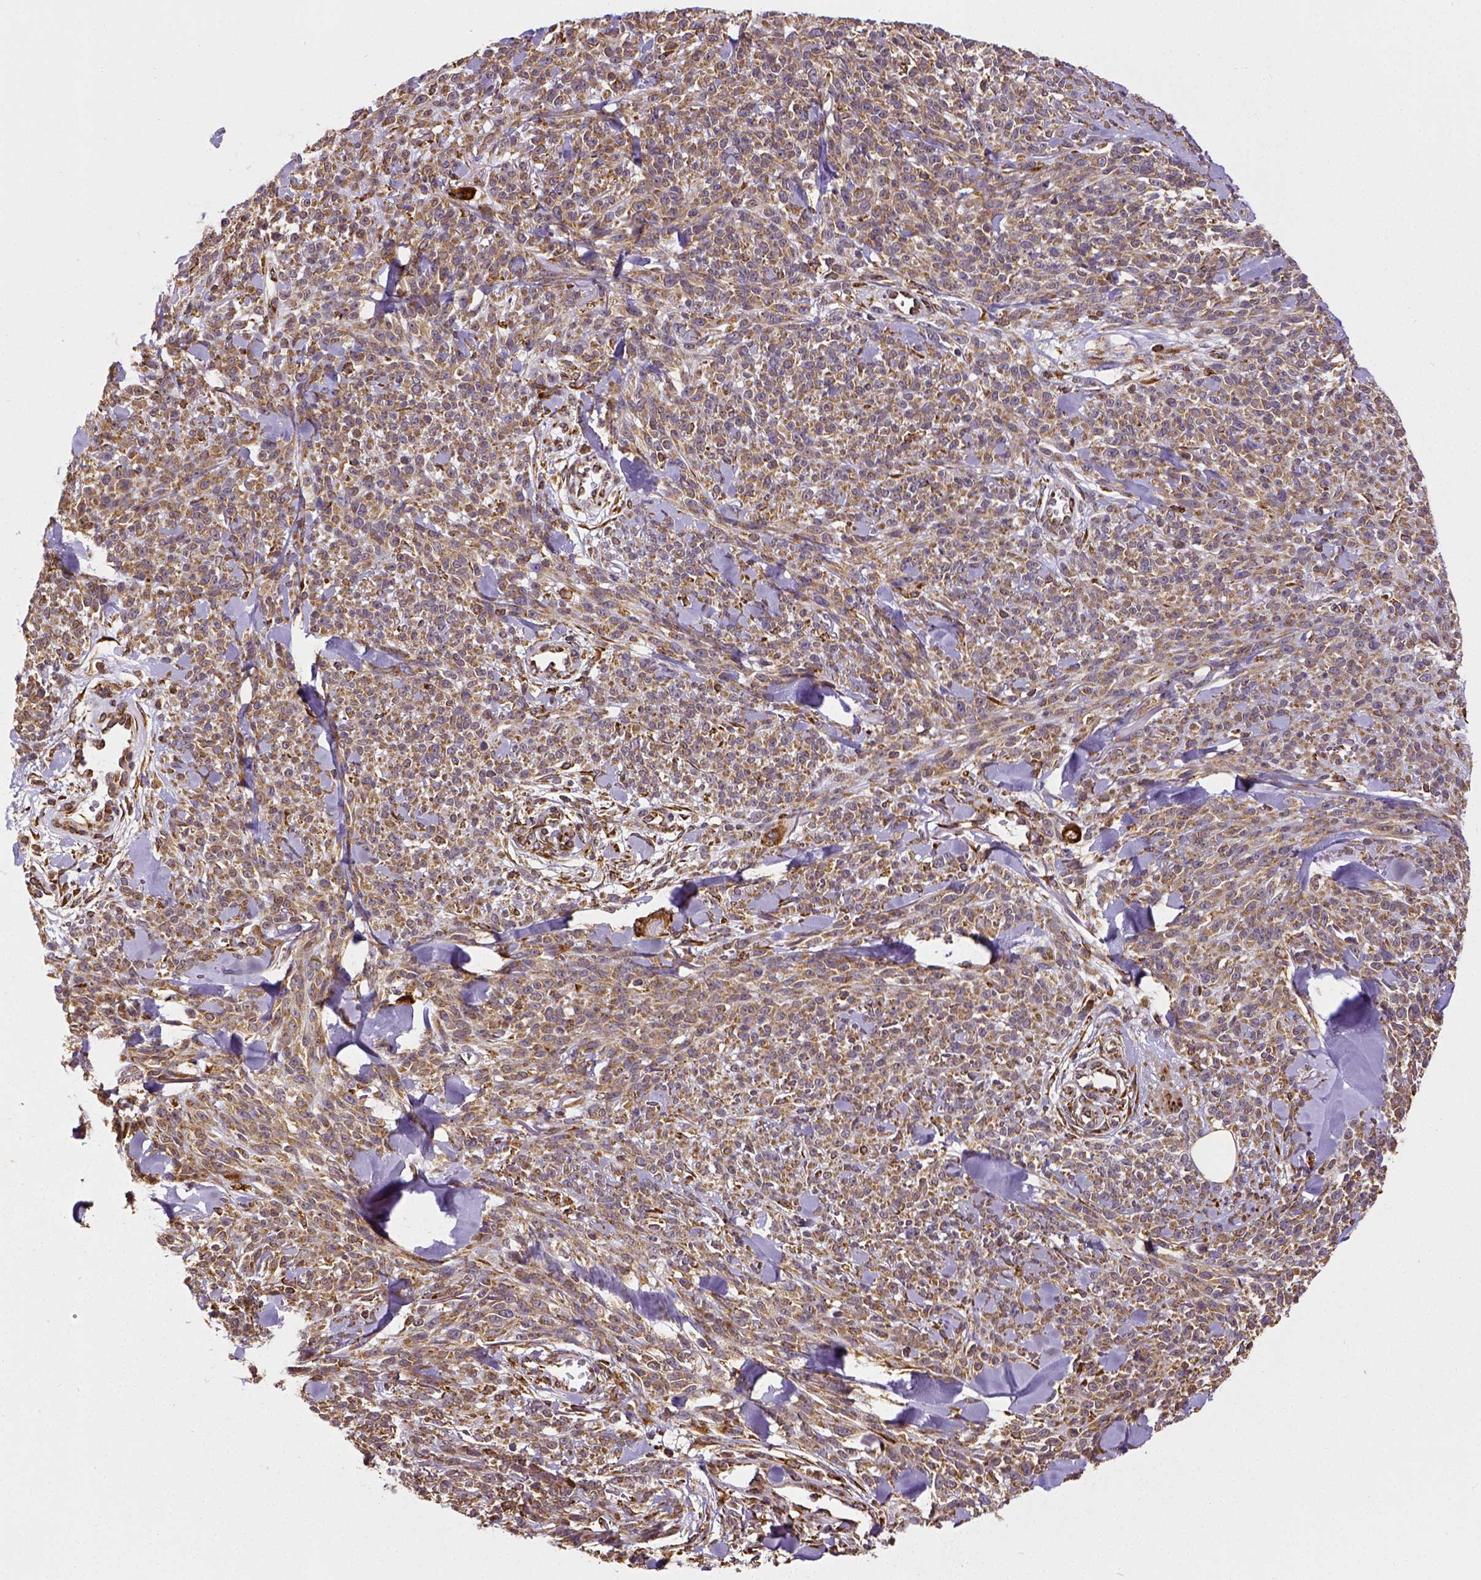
{"staining": {"intensity": "moderate", "quantity": ">75%", "location": "cytoplasmic/membranous"}, "tissue": "melanoma", "cell_type": "Tumor cells", "image_type": "cancer", "snomed": [{"axis": "morphology", "description": "Malignant melanoma, NOS"}, {"axis": "topography", "description": "Skin"}, {"axis": "topography", "description": "Skin of trunk"}], "caption": "DAB immunohistochemical staining of melanoma demonstrates moderate cytoplasmic/membranous protein staining in about >75% of tumor cells.", "gene": "MTDH", "patient": {"sex": "male", "age": 74}}